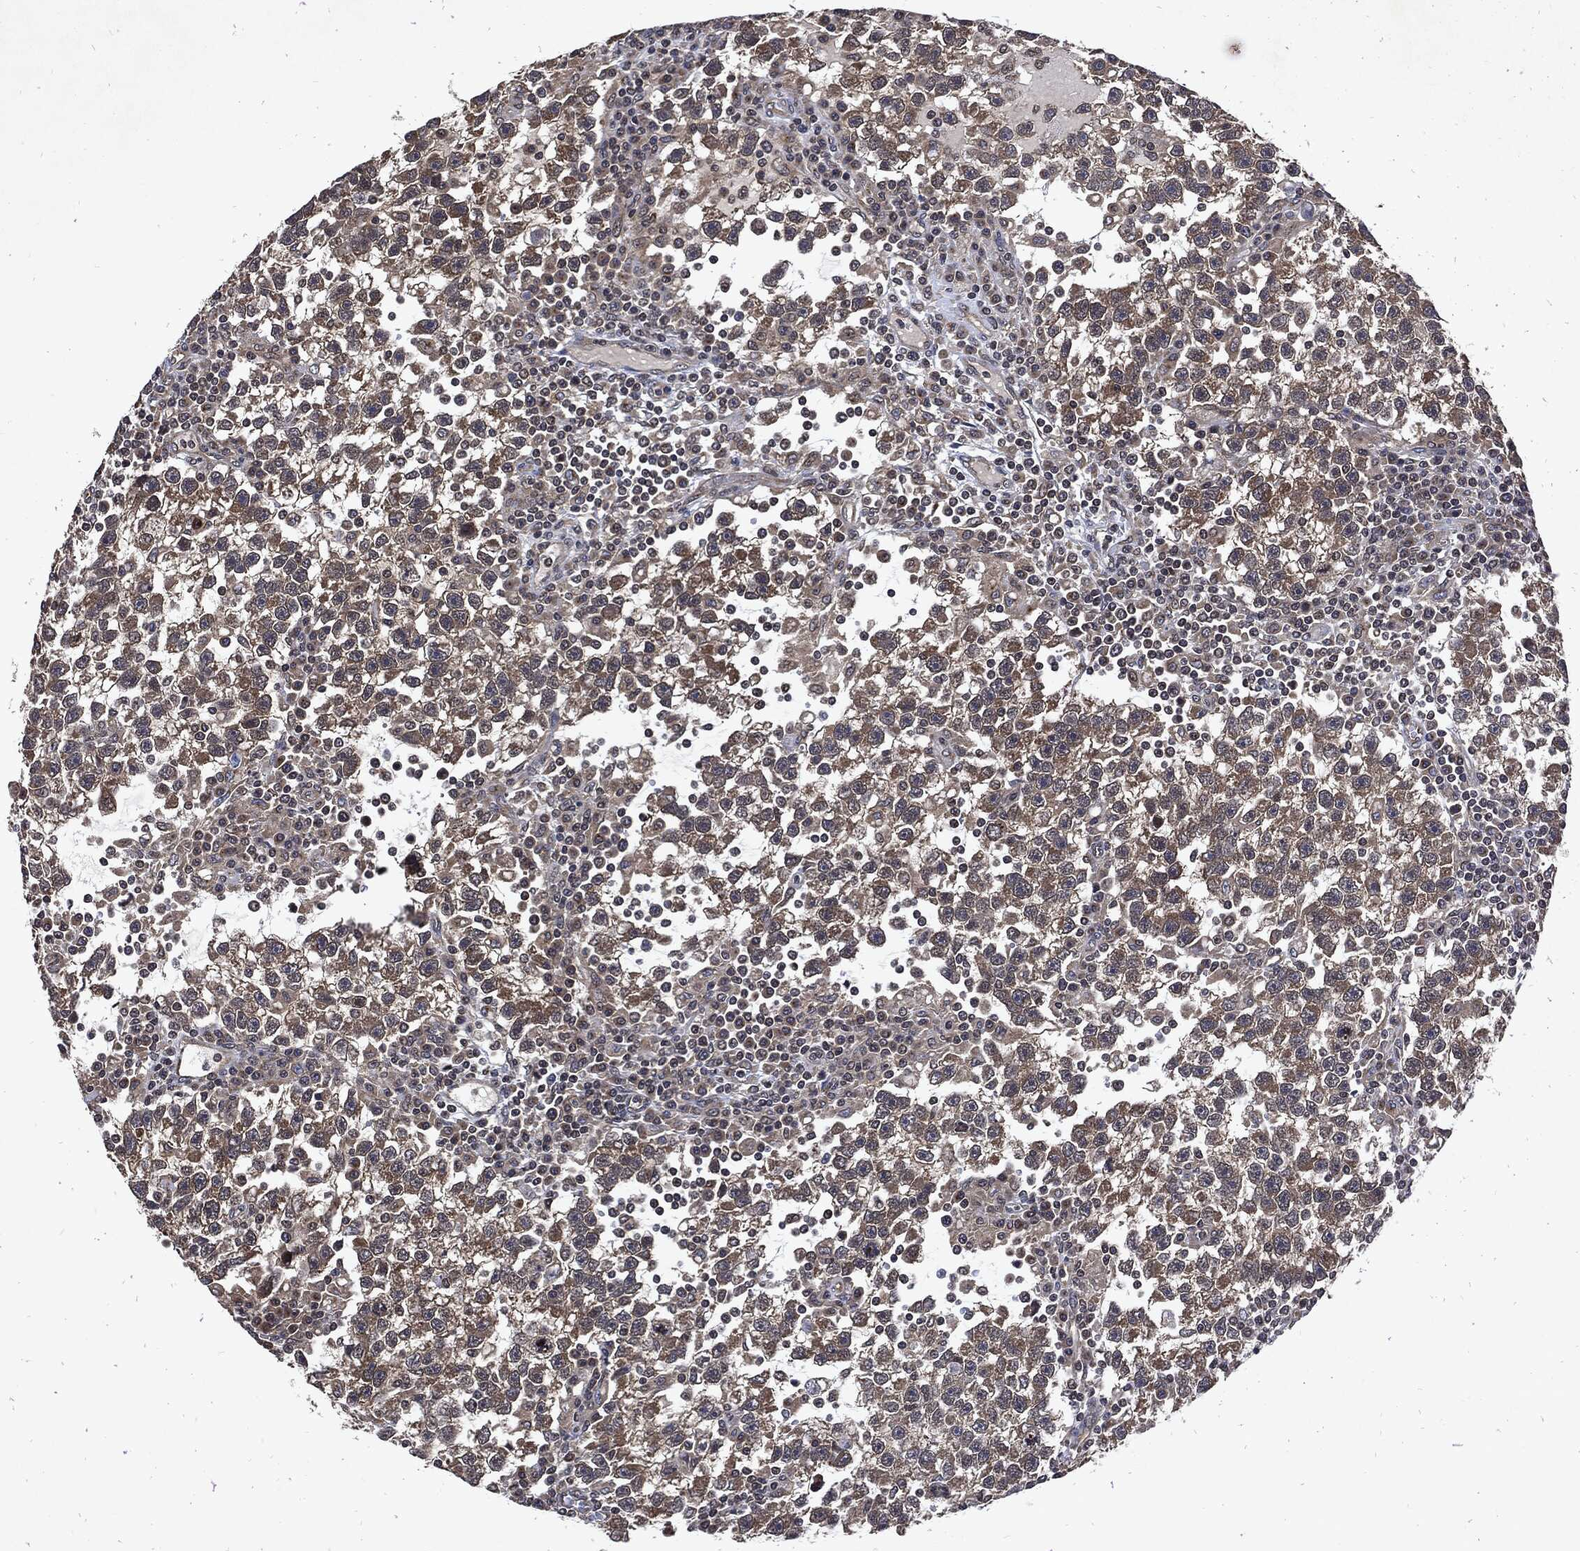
{"staining": {"intensity": "weak", "quantity": "<25%", "location": "cytoplasmic/membranous"}, "tissue": "testis cancer", "cell_type": "Tumor cells", "image_type": "cancer", "snomed": [{"axis": "morphology", "description": "Seminoma, NOS"}, {"axis": "topography", "description": "Testis"}], "caption": "Tumor cells are negative for brown protein staining in testis cancer (seminoma).", "gene": "DCTN1", "patient": {"sex": "male", "age": 47}}